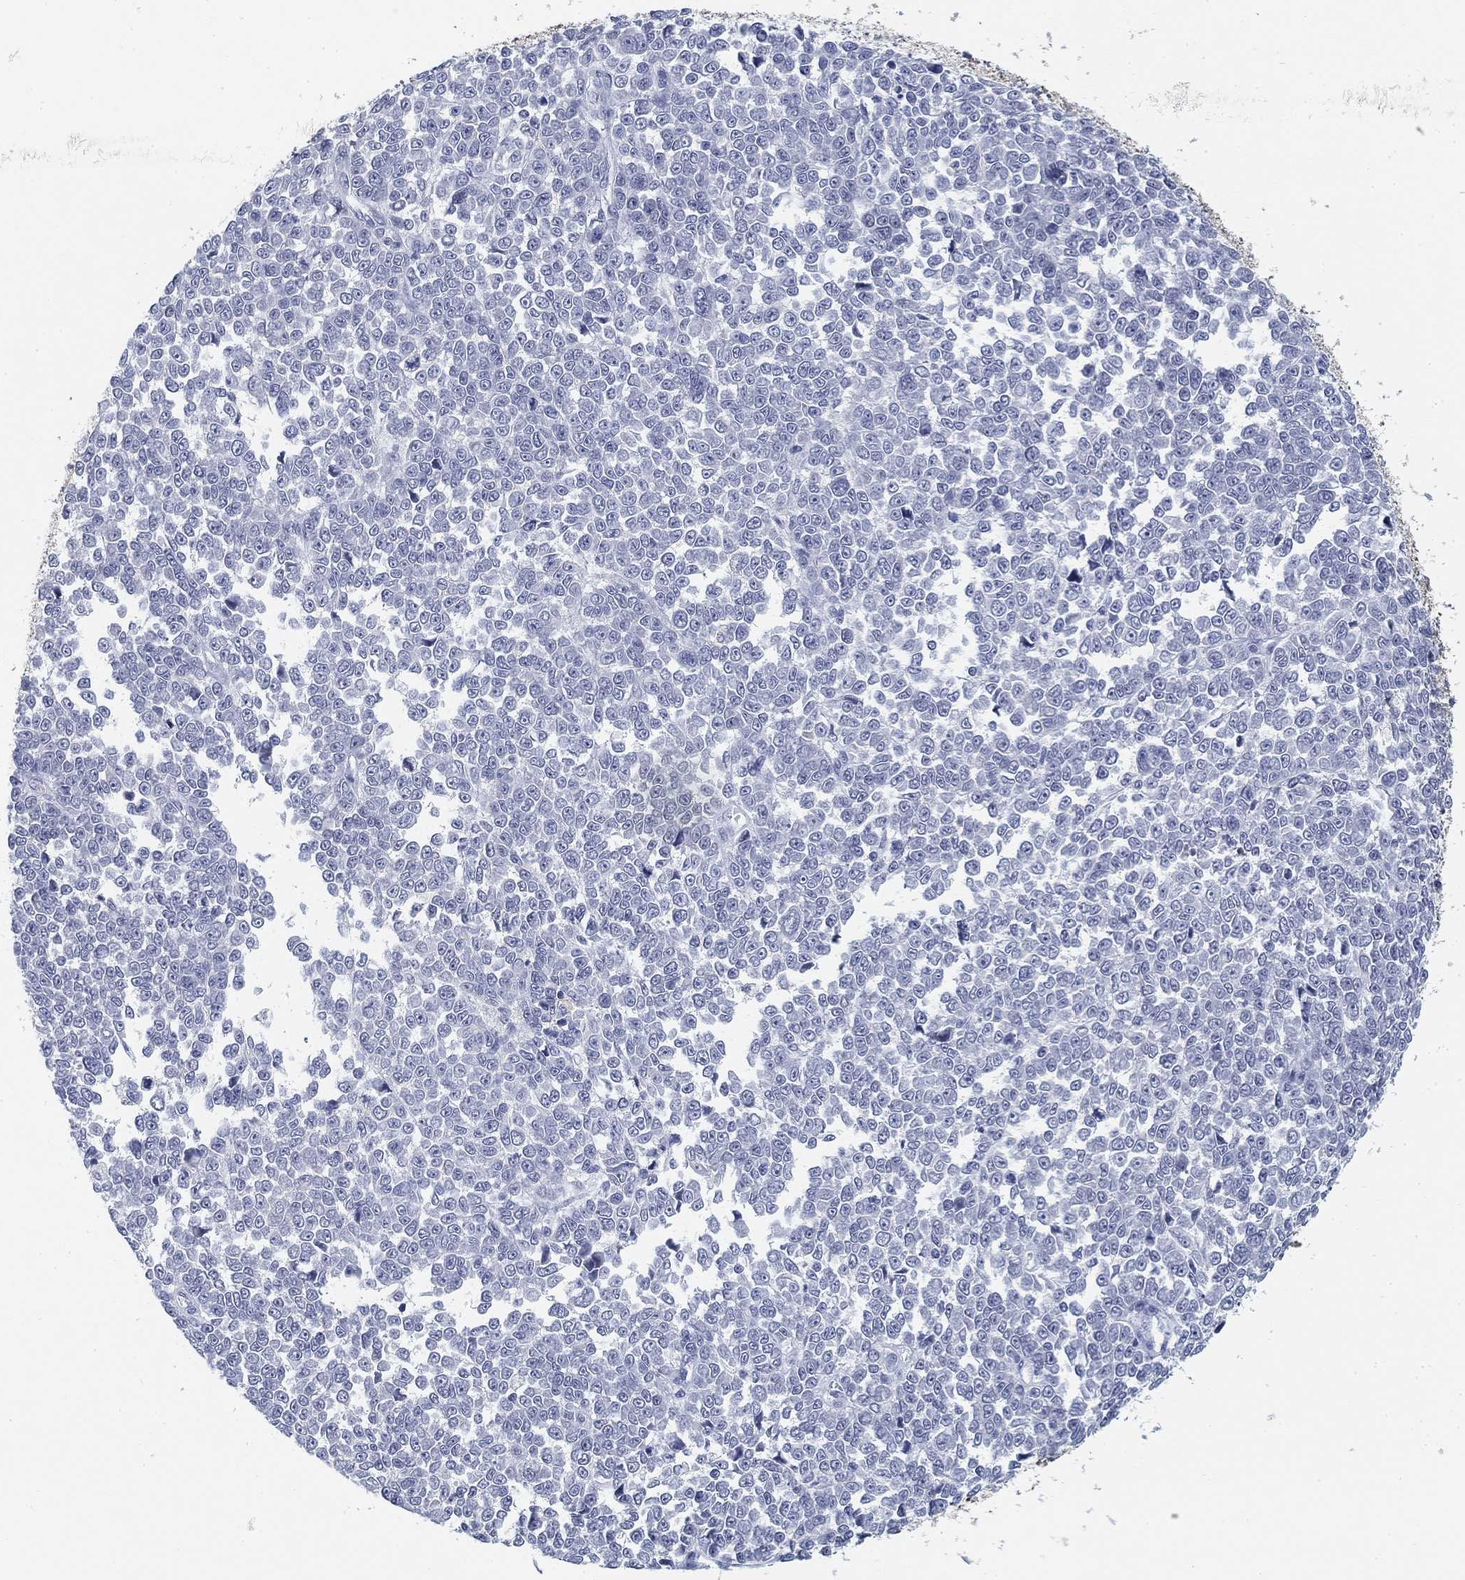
{"staining": {"intensity": "negative", "quantity": "none", "location": "none"}, "tissue": "melanoma", "cell_type": "Tumor cells", "image_type": "cancer", "snomed": [{"axis": "morphology", "description": "Malignant melanoma, NOS"}, {"axis": "topography", "description": "Skin"}], "caption": "Human malignant melanoma stained for a protein using IHC reveals no expression in tumor cells.", "gene": "SLC2A5", "patient": {"sex": "female", "age": 95}}